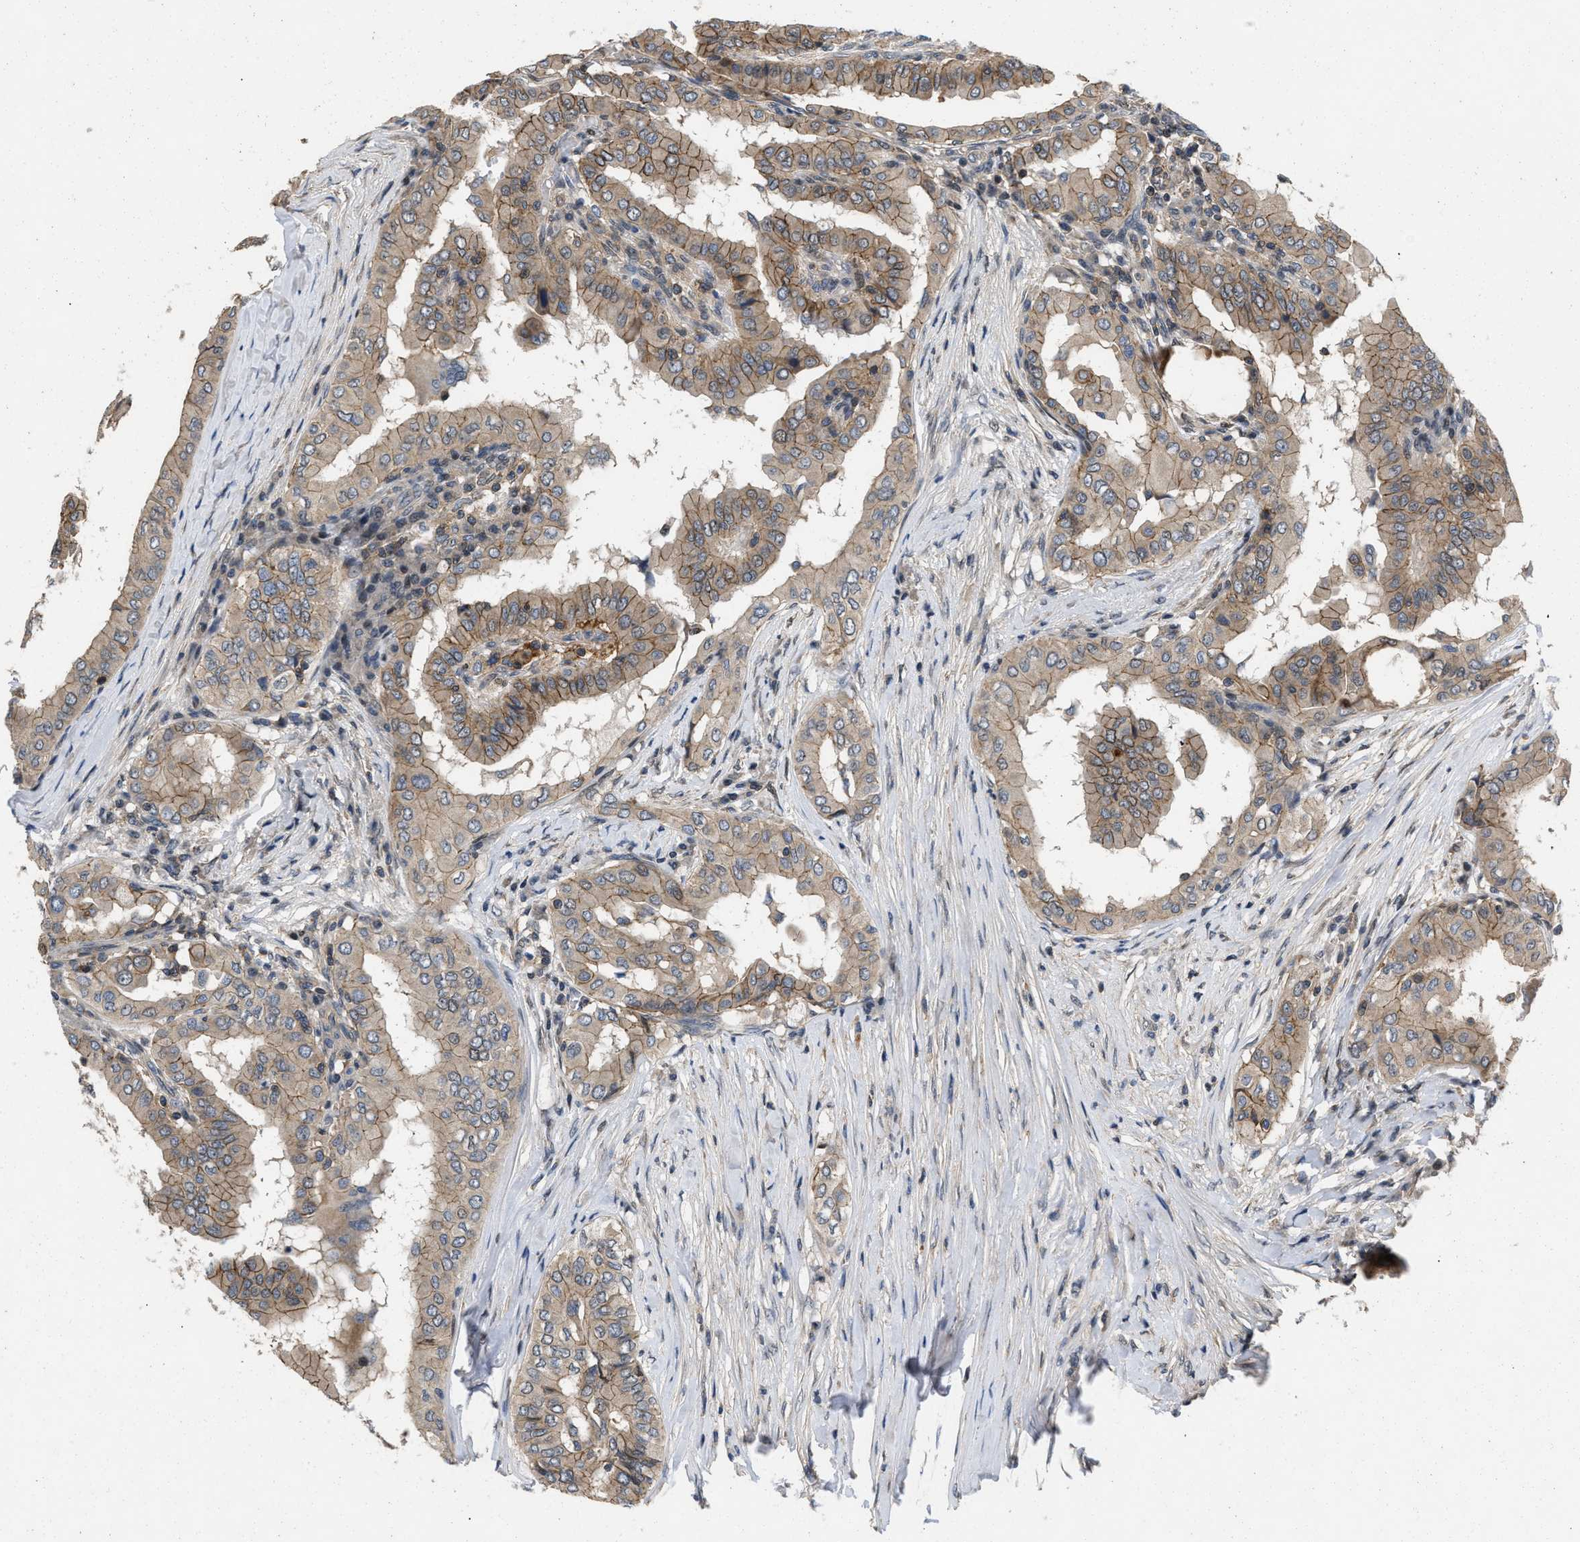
{"staining": {"intensity": "moderate", "quantity": ">75%", "location": "cytoplasmic/membranous"}, "tissue": "thyroid cancer", "cell_type": "Tumor cells", "image_type": "cancer", "snomed": [{"axis": "morphology", "description": "Papillary adenocarcinoma, NOS"}, {"axis": "topography", "description": "Thyroid gland"}], "caption": "Human thyroid cancer stained for a protein (brown) displays moderate cytoplasmic/membranous positive staining in approximately >75% of tumor cells.", "gene": "PRDM14", "patient": {"sex": "male", "age": 33}}